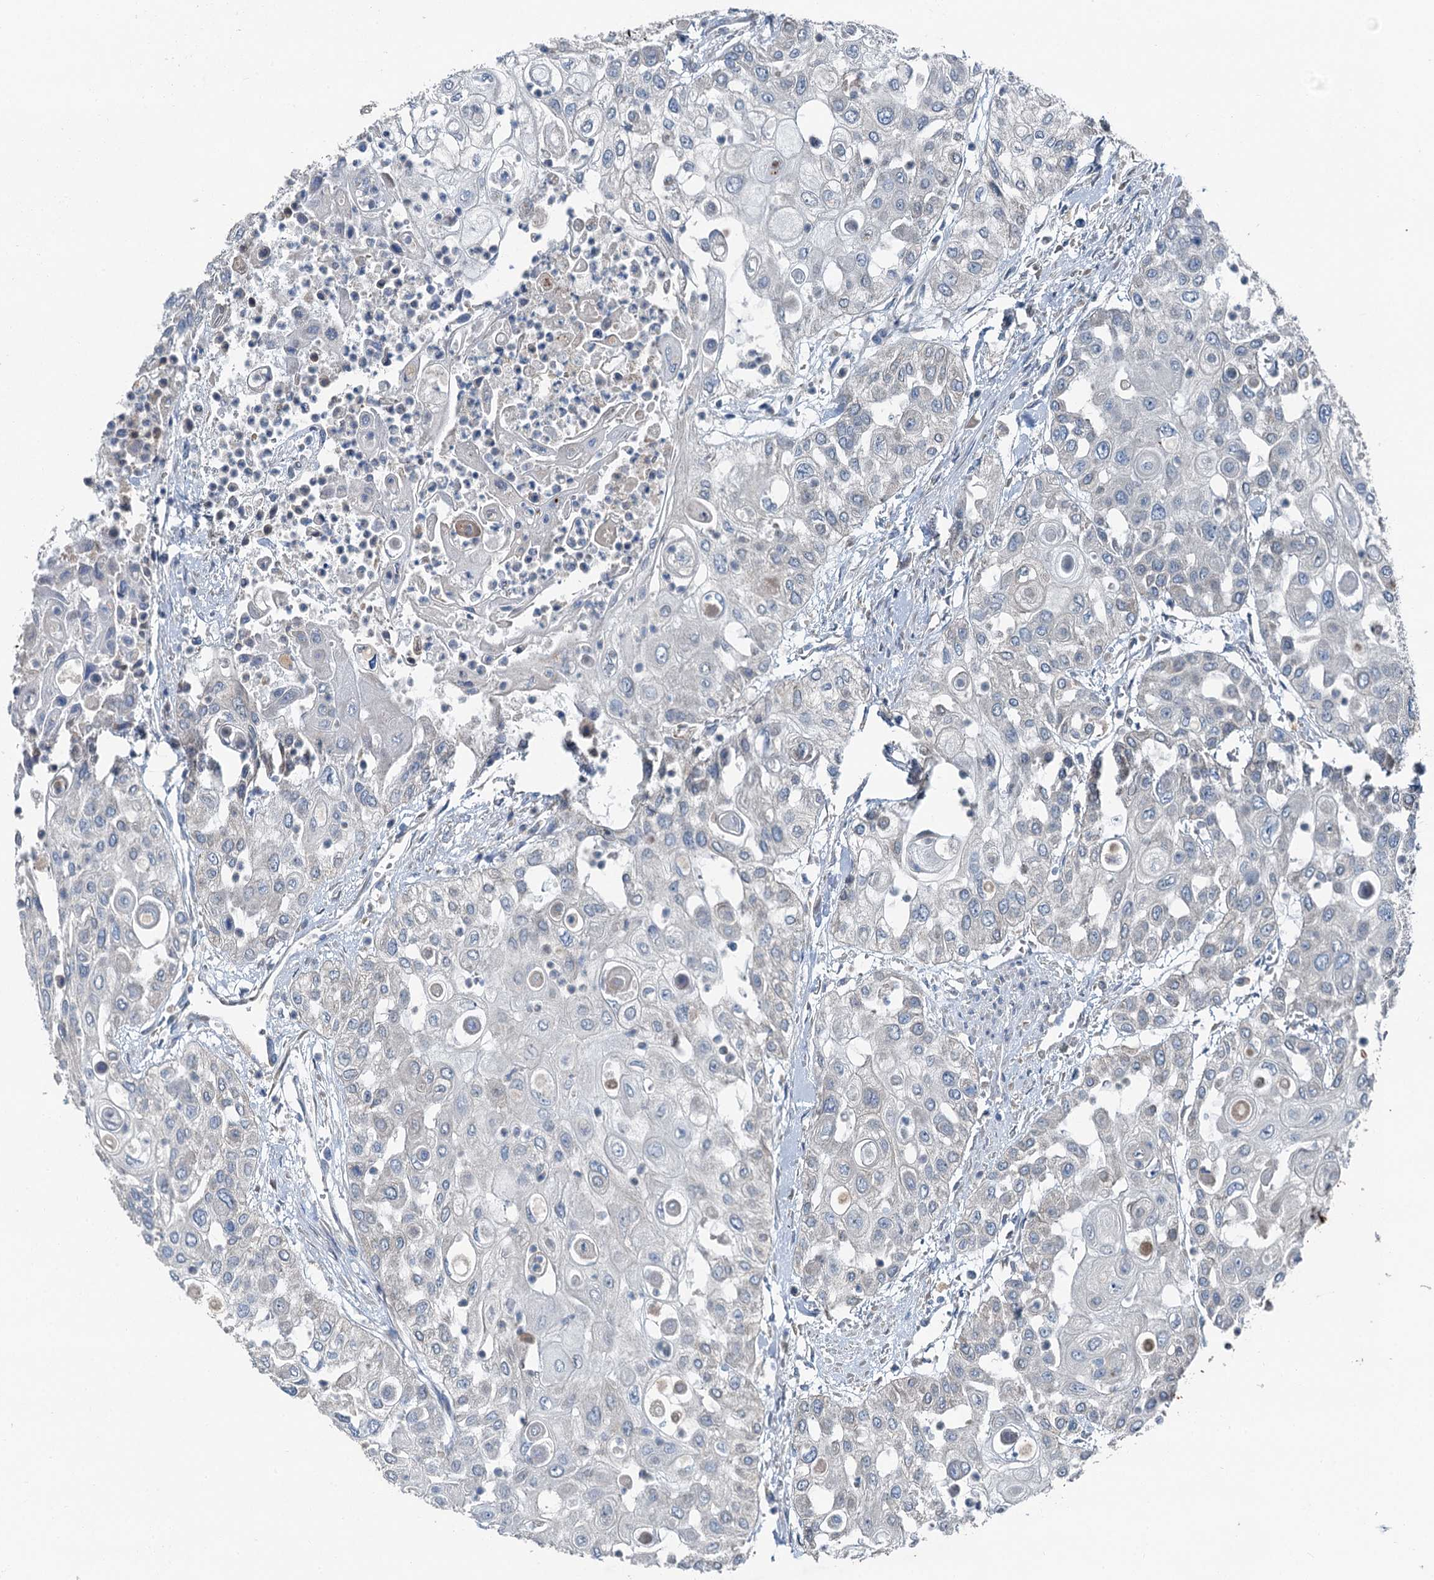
{"staining": {"intensity": "negative", "quantity": "none", "location": "none"}, "tissue": "urothelial cancer", "cell_type": "Tumor cells", "image_type": "cancer", "snomed": [{"axis": "morphology", "description": "Urothelial carcinoma, High grade"}, {"axis": "topography", "description": "Urinary bladder"}], "caption": "High-grade urothelial carcinoma stained for a protein using IHC shows no staining tumor cells.", "gene": "C6orf120", "patient": {"sex": "female", "age": 79}}